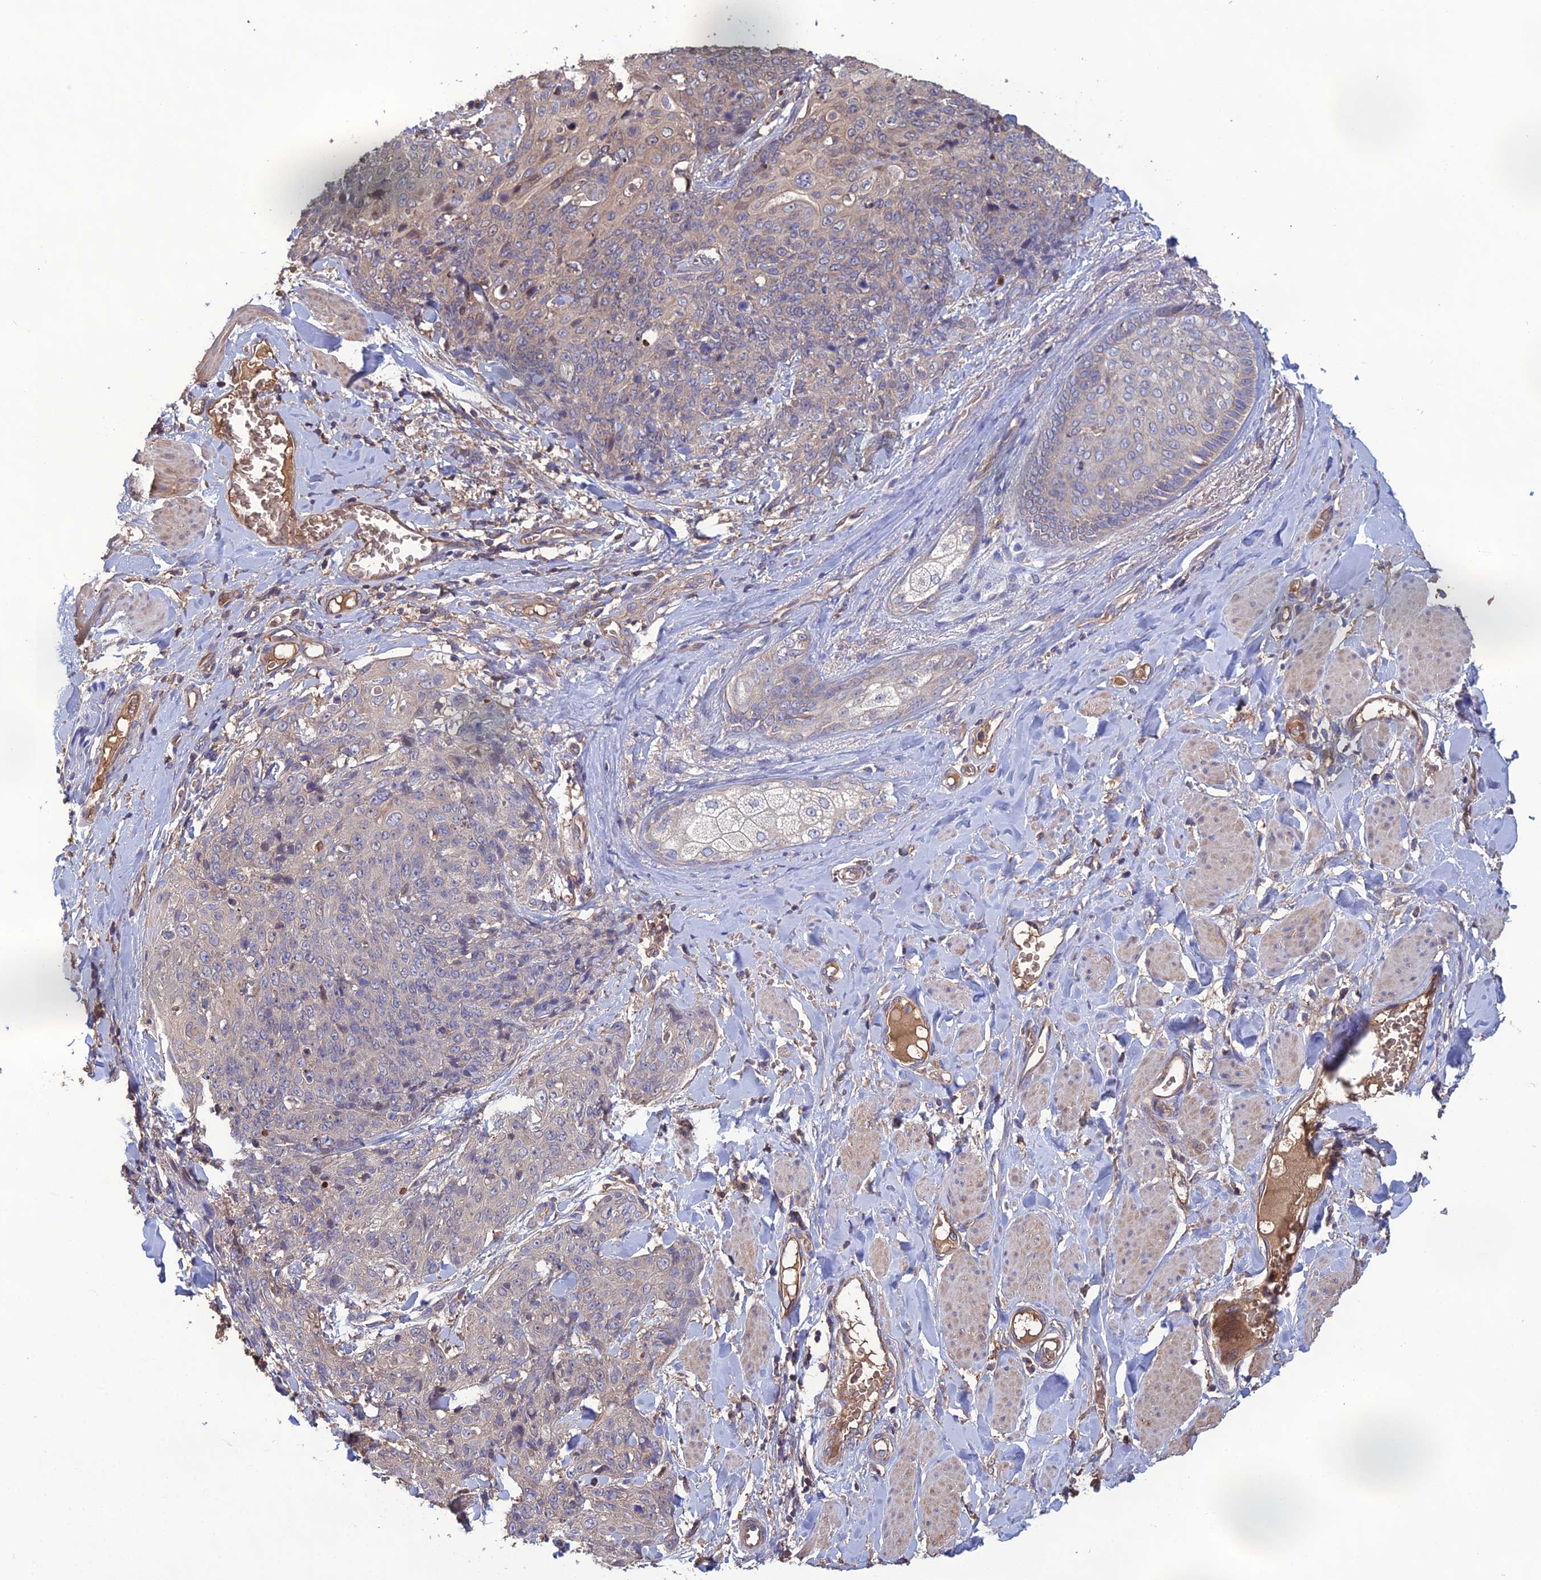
{"staining": {"intensity": "negative", "quantity": "none", "location": "none"}, "tissue": "skin cancer", "cell_type": "Tumor cells", "image_type": "cancer", "snomed": [{"axis": "morphology", "description": "Squamous cell carcinoma, NOS"}, {"axis": "topography", "description": "Skin"}, {"axis": "topography", "description": "Vulva"}], "caption": "Immunohistochemistry (IHC) of human squamous cell carcinoma (skin) shows no positivity in tumor cells.", "gene": "GALR2", "patient": {"sex": "female", "age": 85}}